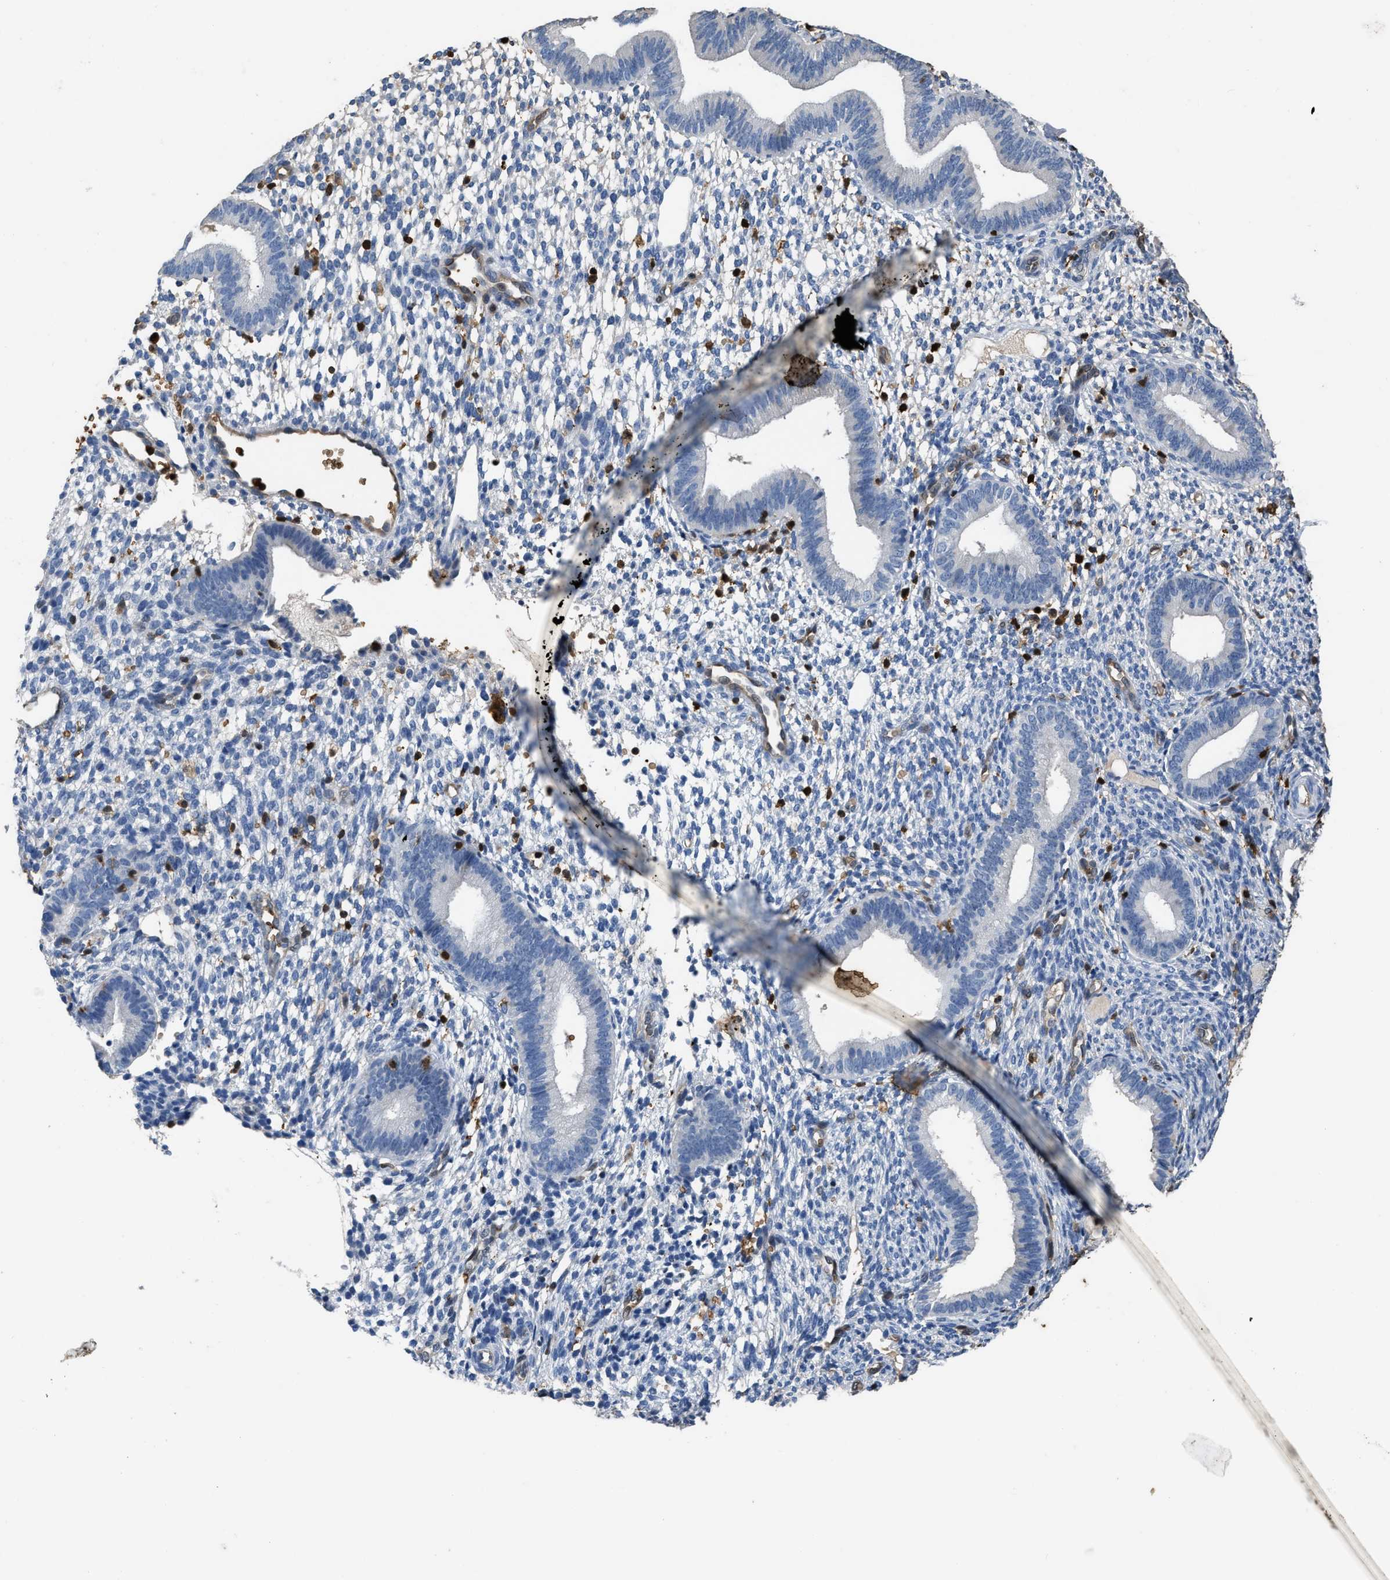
{"staining": {"intensity": "negative", "quantity": "none", "location": "none"}, "tissue": "endometrium", "cell_type": "Cells in endometrial stroma", "image_type": "normal", "snomed": [{"axis": "morphology", "description": "Normal tissue, NOS"}, {"axis": "topography", "description": "Endometrium"}], "caption": "IHC image of normal endometrium stained for a protein (brown), which reveals no positivity in cells in endometrial stroma. (DAB (3,3'-diaminobenzidine) immunohistochemistry visualized using brightfield microscopy, high magnification).", "gene": "ARHGDIB", "patient": {"sex": "female", "age": 46}}